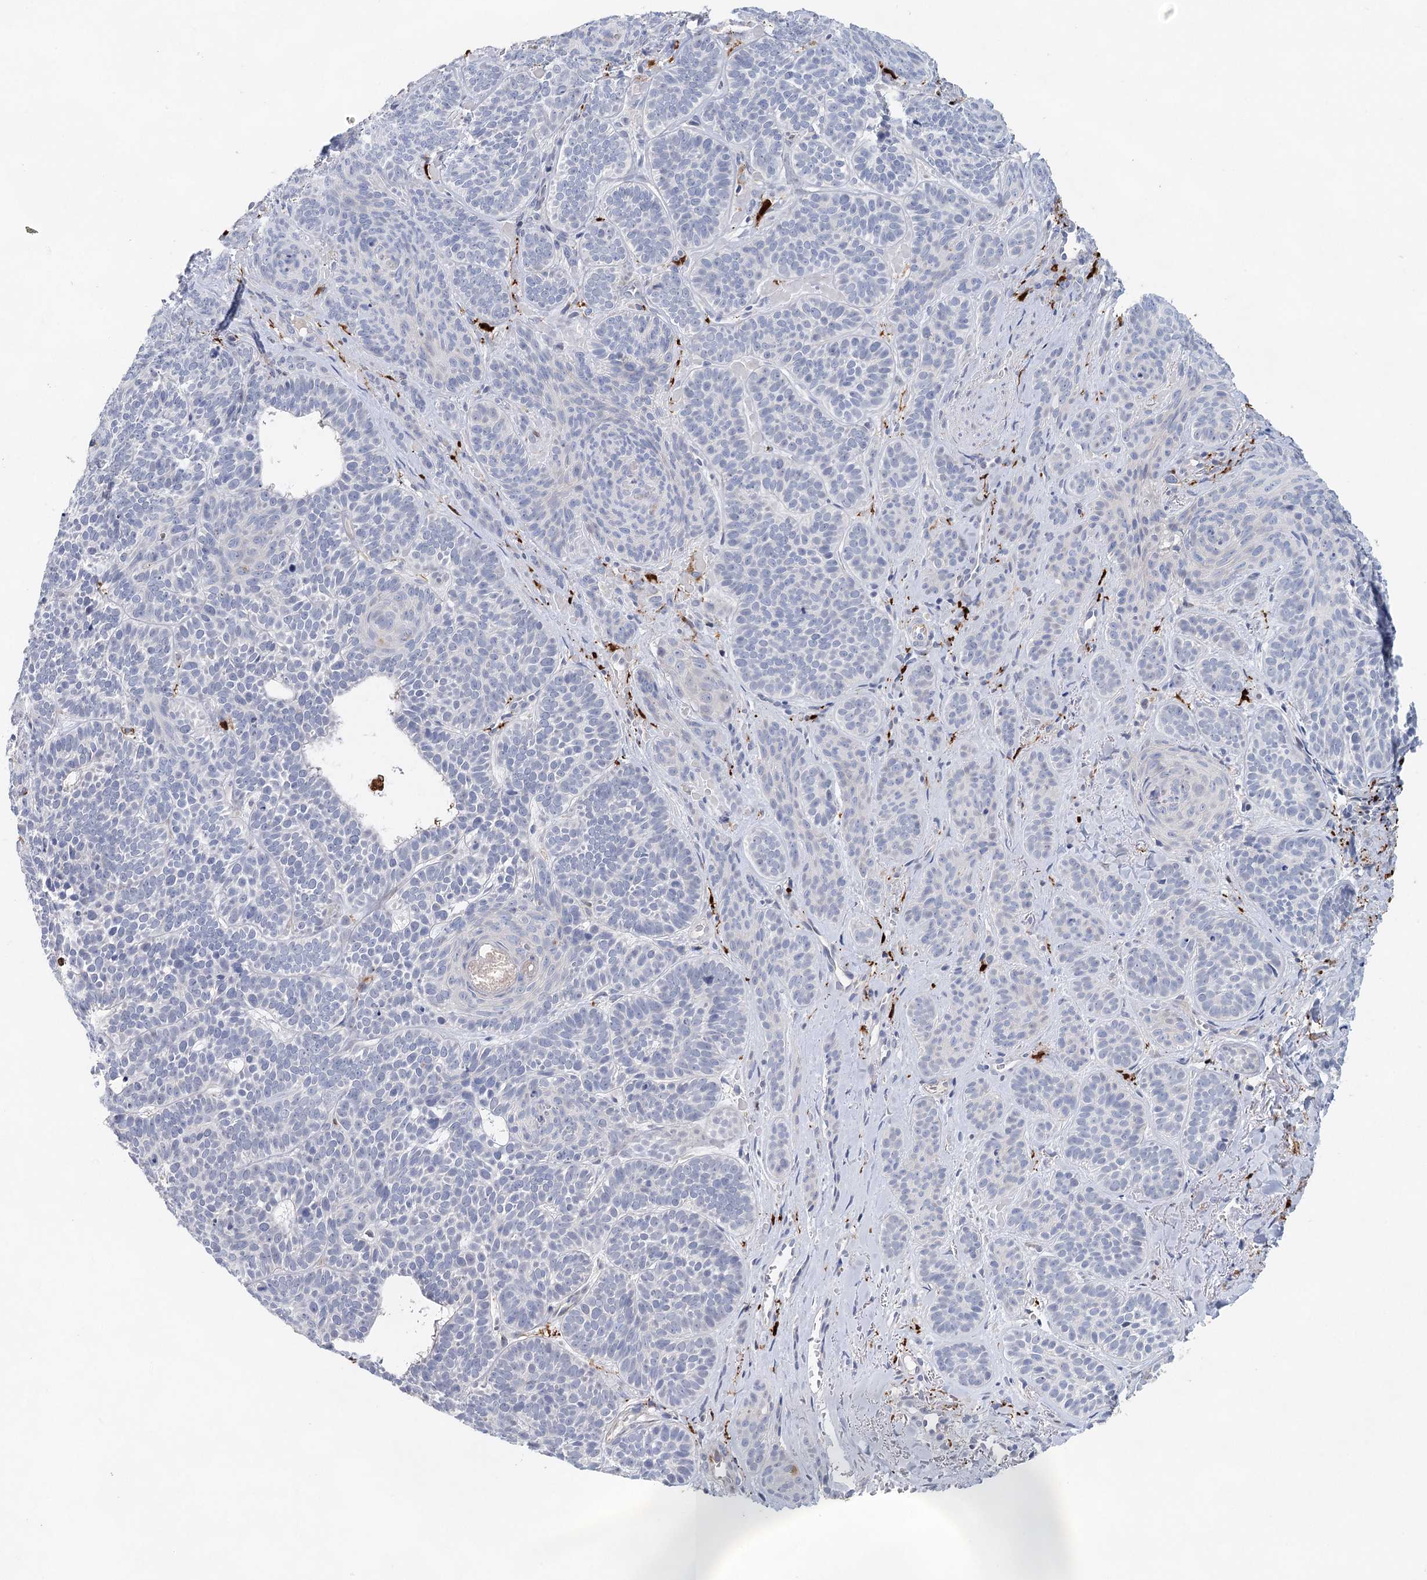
{"staining": {"intensity": "negative", "quantity": "none", "location": "none"}, "tissue": "skin cancer", "cell_type": "Tumor cells", "image_type": "cancer", "snomed": [{"axis": "morphology", "description": "Basal cell carcinoma"}, {"axis": "topography", "description": "Skin"}], "caption": "Immunohistochemistry (IHC) micrograph of skin cancer (basal cell carcinoma) stained for a protein (brown), which exhibits no staining in tumor cells. Brightfield microscopy of IHC stained with DAB (brown) and hematoxylin (blue), captured at high magnification.", "gene": "SLC19A3", "patient": {"sex": "male", "age": 85}}